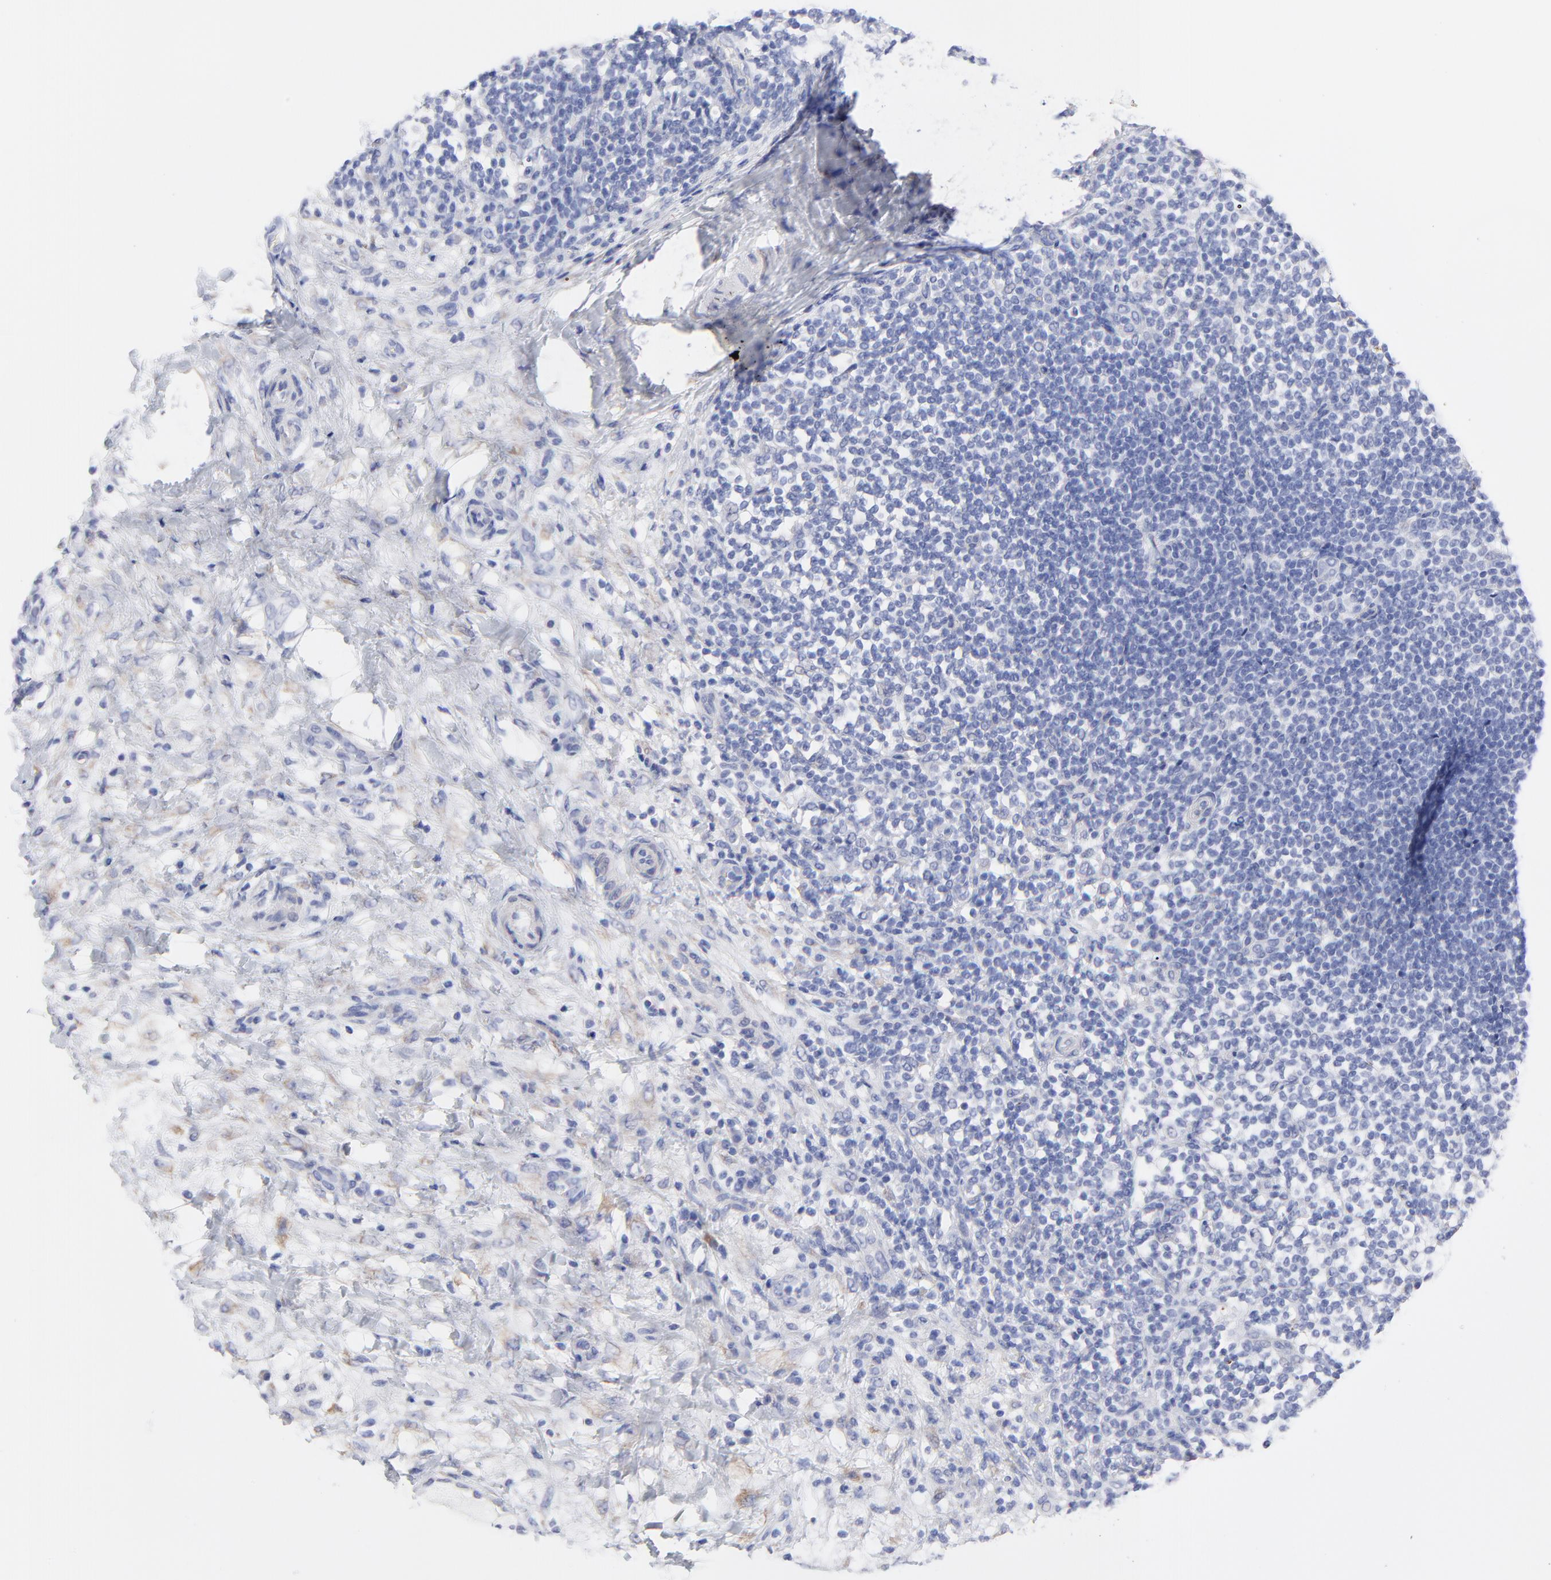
{"staining": {"intensity": "negative", "quantity": "none", "location": "none"}, "tissue": "lymphoma", "cell_type": "Tumor cells", "image_type": "cancer", "snomed": [{"axis": "morphology", "description": "Malignant lymphoma, non-Hodgkin's type, Low grade"}, {"axis": "topography", "description": "Lymph node"}], "caption": "Micrograph shows no significant protein expression in tumor cells of lymphoma.", "gene": "DUSP9", "patient": {"sex": "female", "age": 76}}